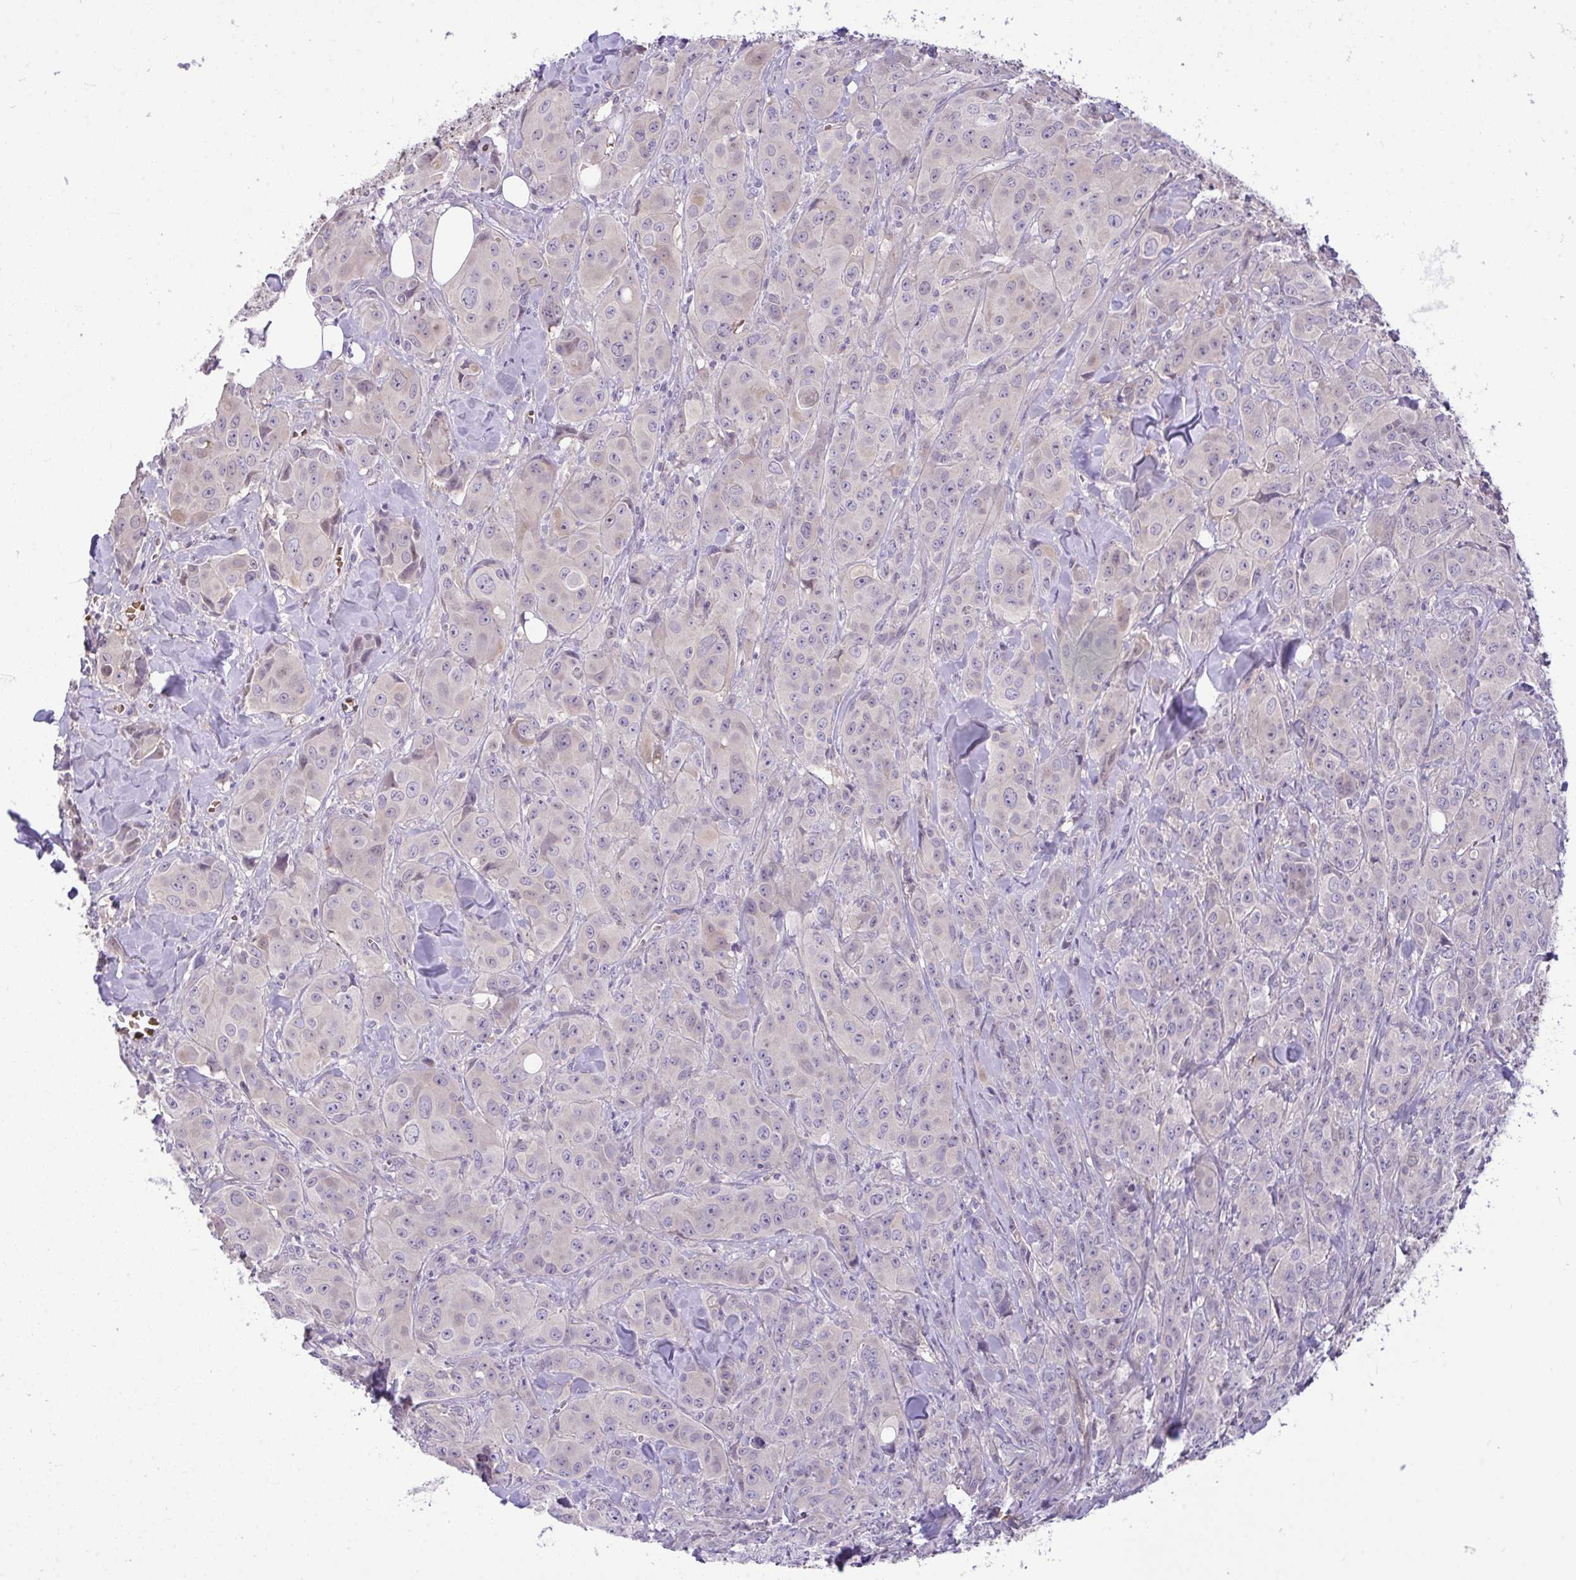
{"staining": {"intensity": "negative", "quantity": "none", "location": "none"}, "tissue": "breast cancer", "cell_type": "Tumor cells", "image_type": "cancer", "snomed": [{"axis": "morphology", "description": "Normal tissue, NOS"}, {"axis": "morphology", "description": "Duct carcinoma"}, {"axis": "topography", "description": "Breast"}], "caption": "Immunohistochemistry image of neoplastic tissue: breast infiltrating ductal carcinoma stained with DAB shows no significant protein expression in tumor cells.", "gene": "MOCS1", "patient": {"sex": "female", "age": 43}}